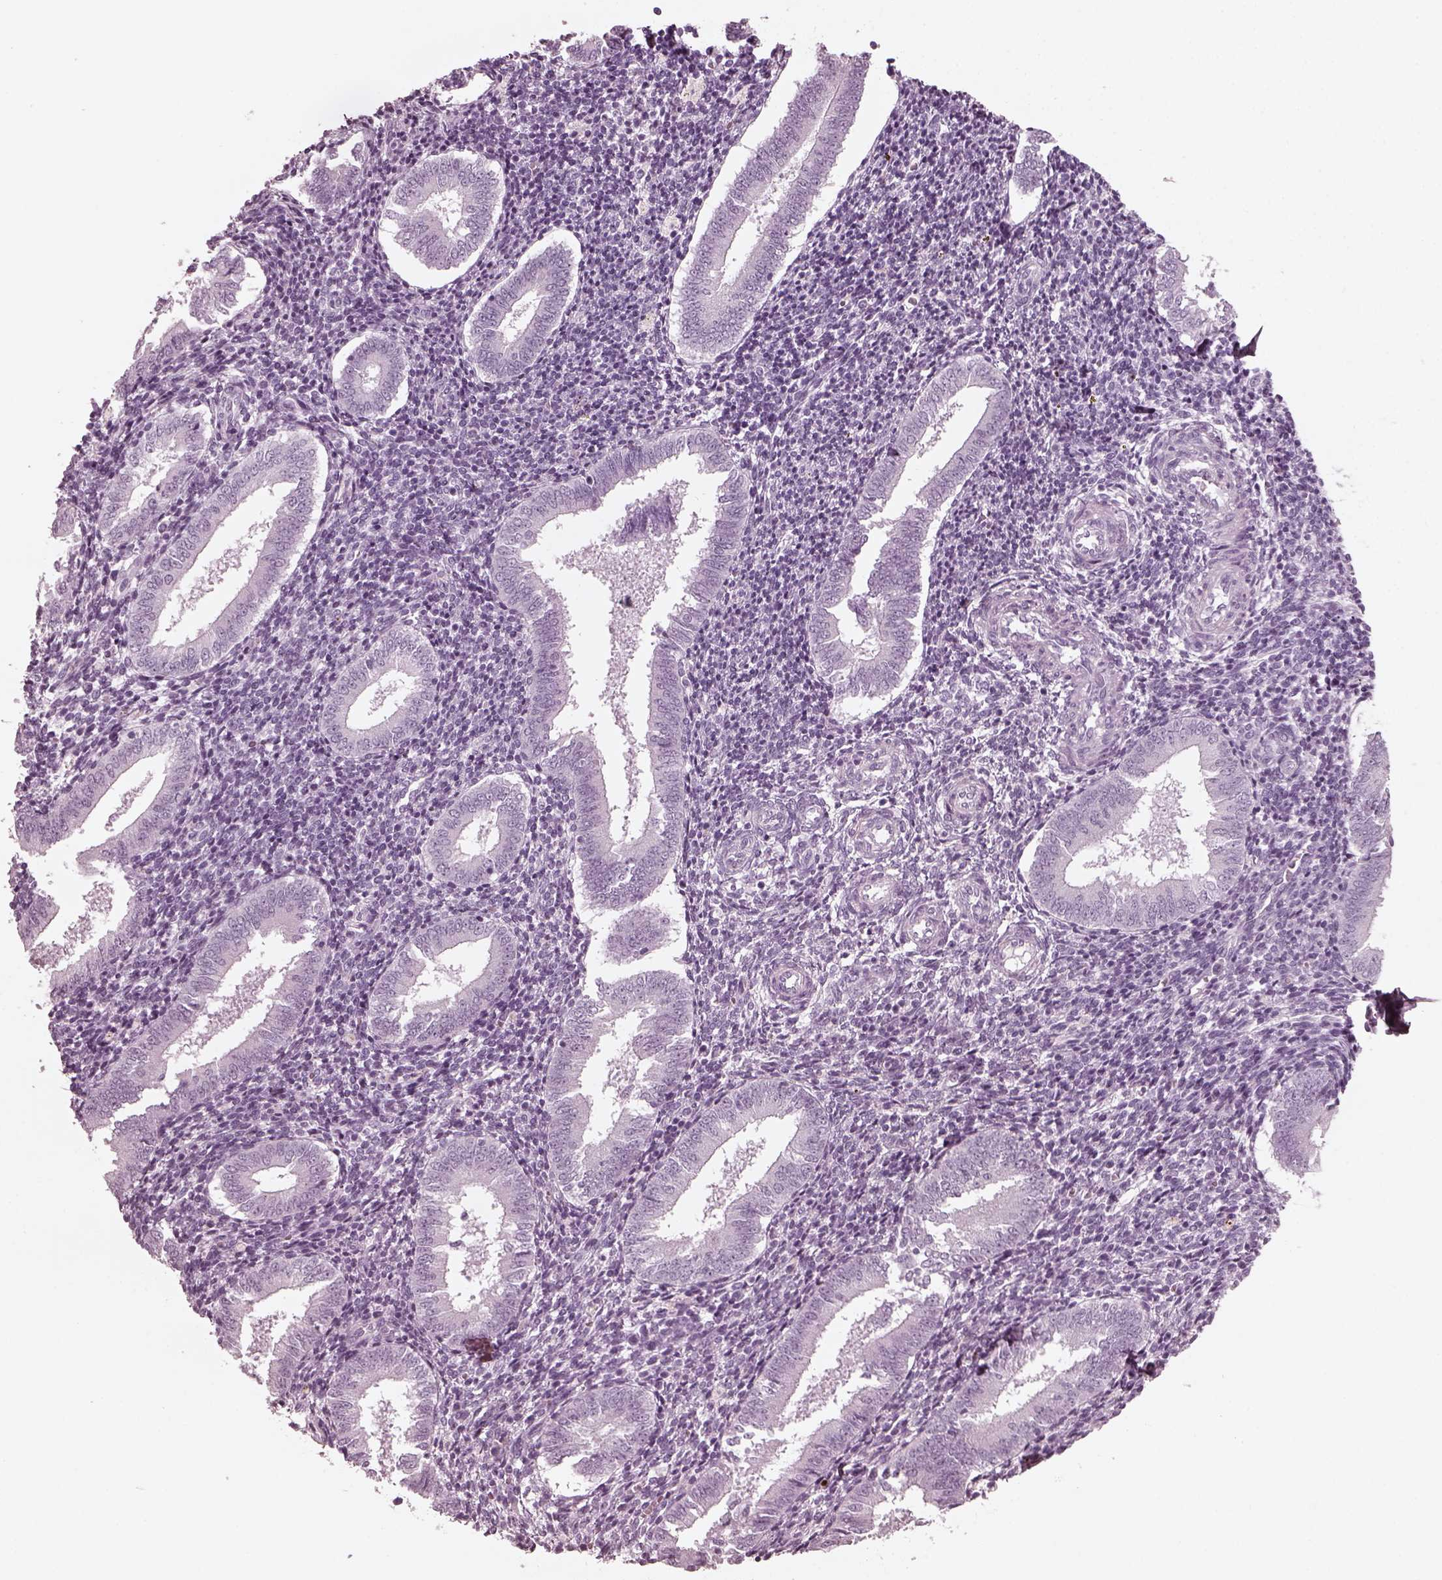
{"staining": {"intensity": "negative", "quantity": "none", "location": "none"}, "tissue": "endometrium", "cell_type": "Cells in endometrial stroma", "image_type": "normal", "snomed": [{"axis": "morphology", "description": "Normal tissue, NOS"}, {"axis": "topography", "description": "Endometrium"}], "caption": "Immunohistochemistry (IHC) image of unremarkable endometrium: human endometrium stained with DAB (3,3'-diaminobenzidine) displays no significant protein expression in cells in endometrial stroma. (Stains: DAB IHC with hematoxylin counter stain, Microscopy: brightfield microscopy at high magnification).", "gene": "GRM6", "patient": {"sex": "female", "age": 25}}